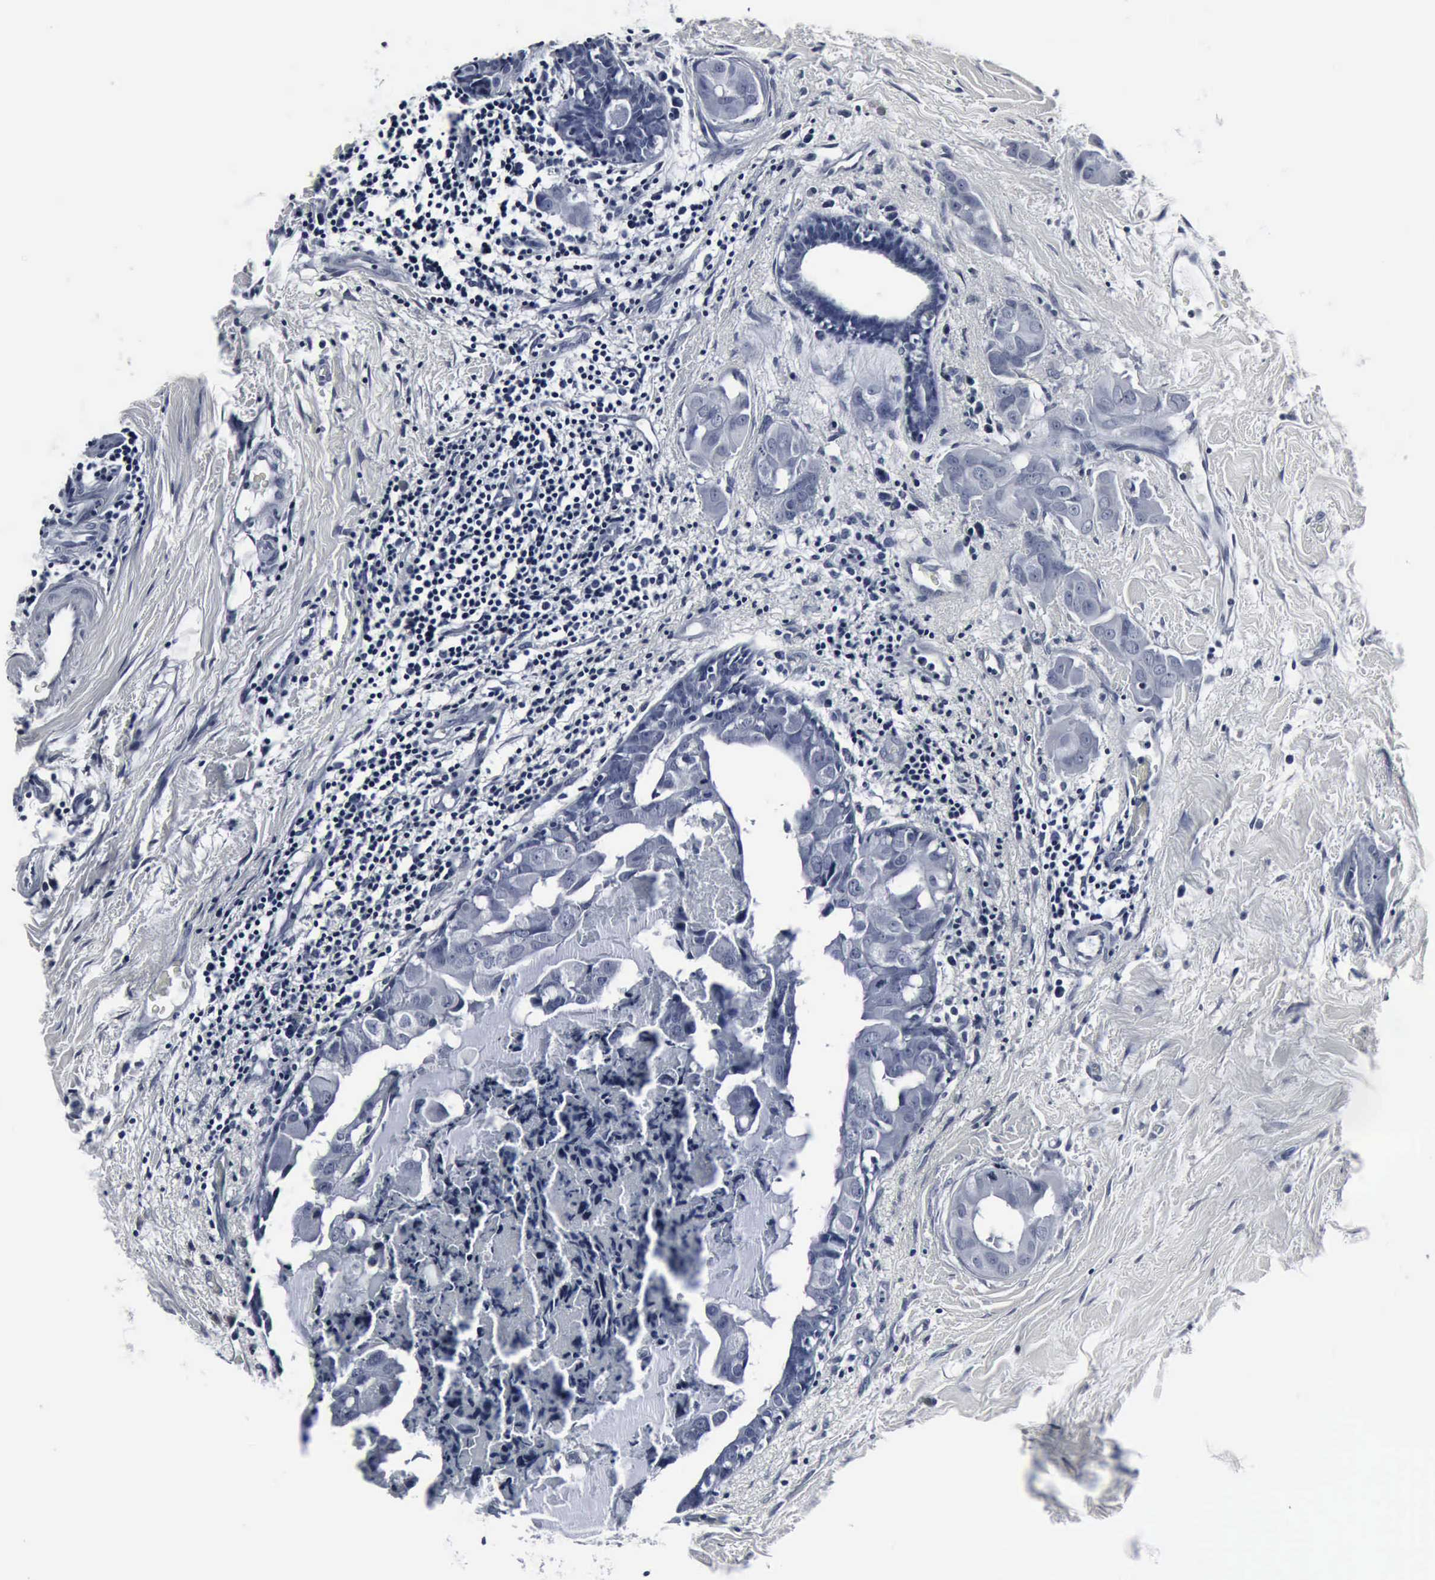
{"staining": {"intensity": "negative", "quantity": "none", "location": "none"}, "tissue": "breast cancer", "cell_type": "Tumor cells", "image_type": "cancer", "snomed": [{"axis": "morphology", "description": "Duct carcinoma"}, {"axis": "topography", "description": "Breast"}], "caption": "A histopathology image of human infiltrating ductal carcinoma (breast) is negative for staining in tumor cells. (Stains: DAB (3,3'-diaminobenzidine) IHC with hematoxylin counter stain, Microscopy: brightfield microscopy at high magnification).", "gene": "SNAP25", "patient": {"sex": "female", "age": 40}}